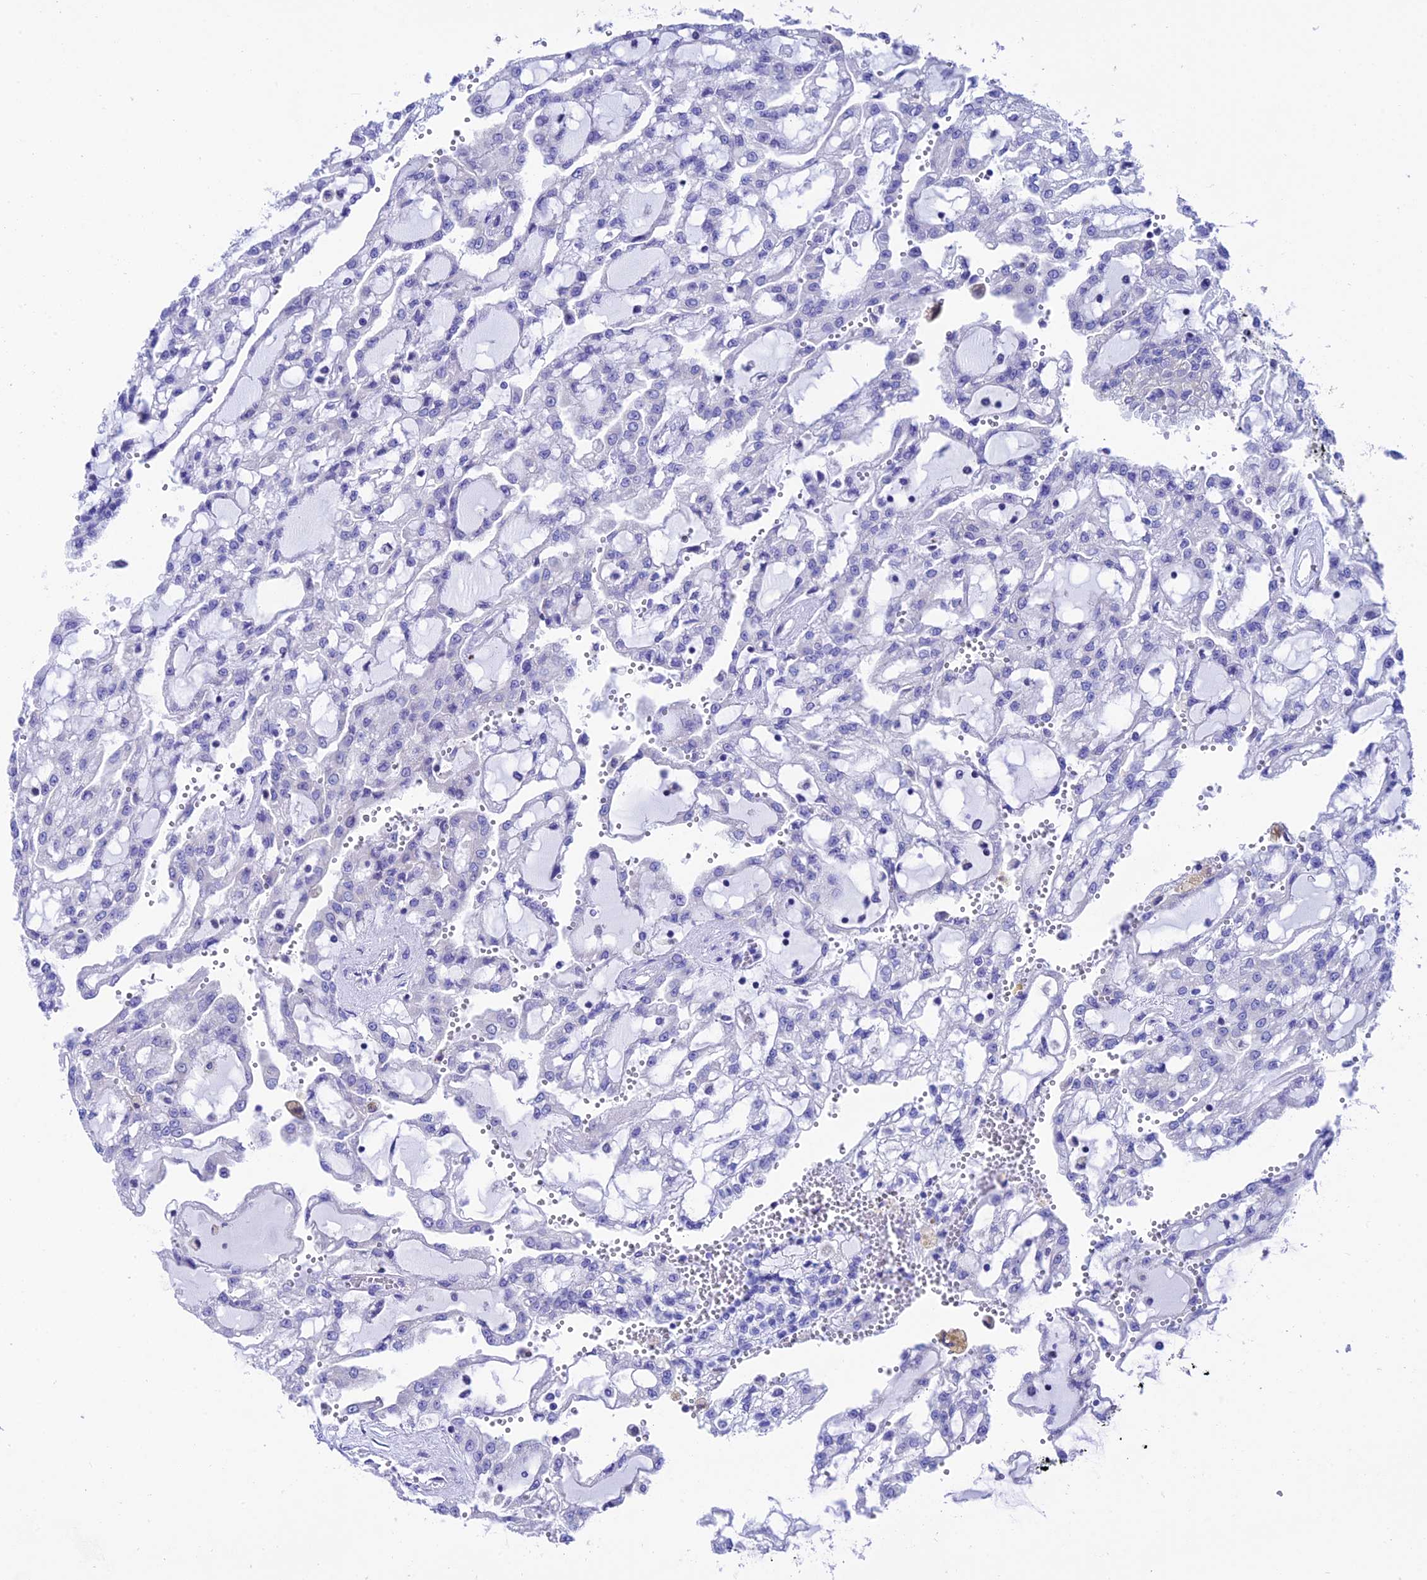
{"staining": {"intensity": "negative", "quantity": "none", "location": "none"}, "tissue": "renal cancer", "cell_type": "Tumor cells", "image_type": "cancer", "snomed": [{"axis": "morphology", "description": "Adenocarcinoma, NOS"}, {"axis": "topography", "description": "Kidney"}], "caption": "Immunohistochemical staining of renal cancer shows no significant positivity in tumor cells.", "gene": "REEP4", "patient": {"sex": "male", "age": 63}}